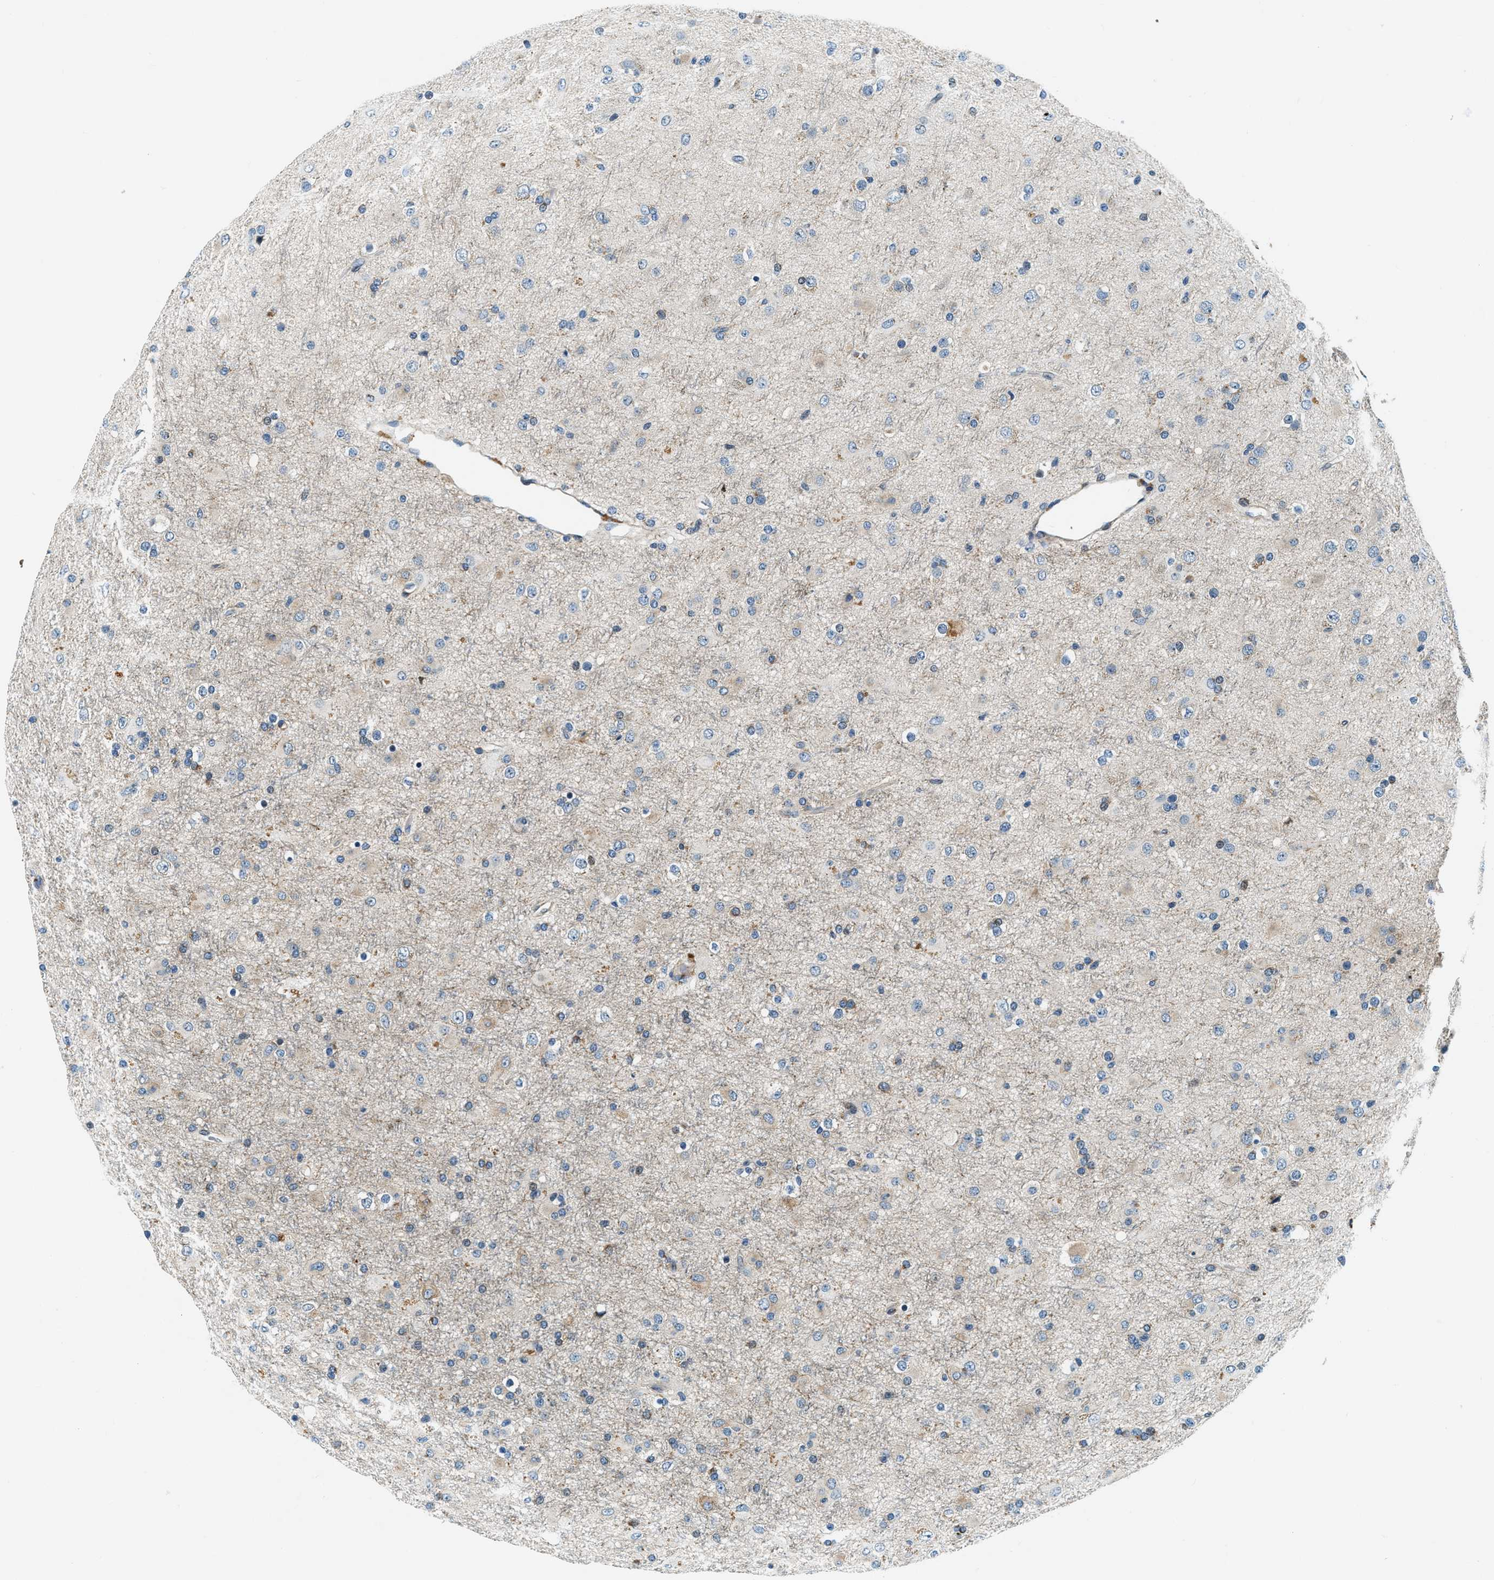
{"staining": {"intensity": "negative", "quantity": "none", "location": "none"}, "tissue": "glioma", "cell_type": "Tumor cells", "image_type": "cancer", "snomed": [{"axis": "morphology", "description": "Glioma, malignant, Low grade"}, {"axis": "topography", "description": "Brain"}], "caption": "Protein analysis of low-grade glioma (malignant) displays no significant positivity in tumor cells.", "gene": "C2orf66", "patient": {"sex": "male", "age": 65}}